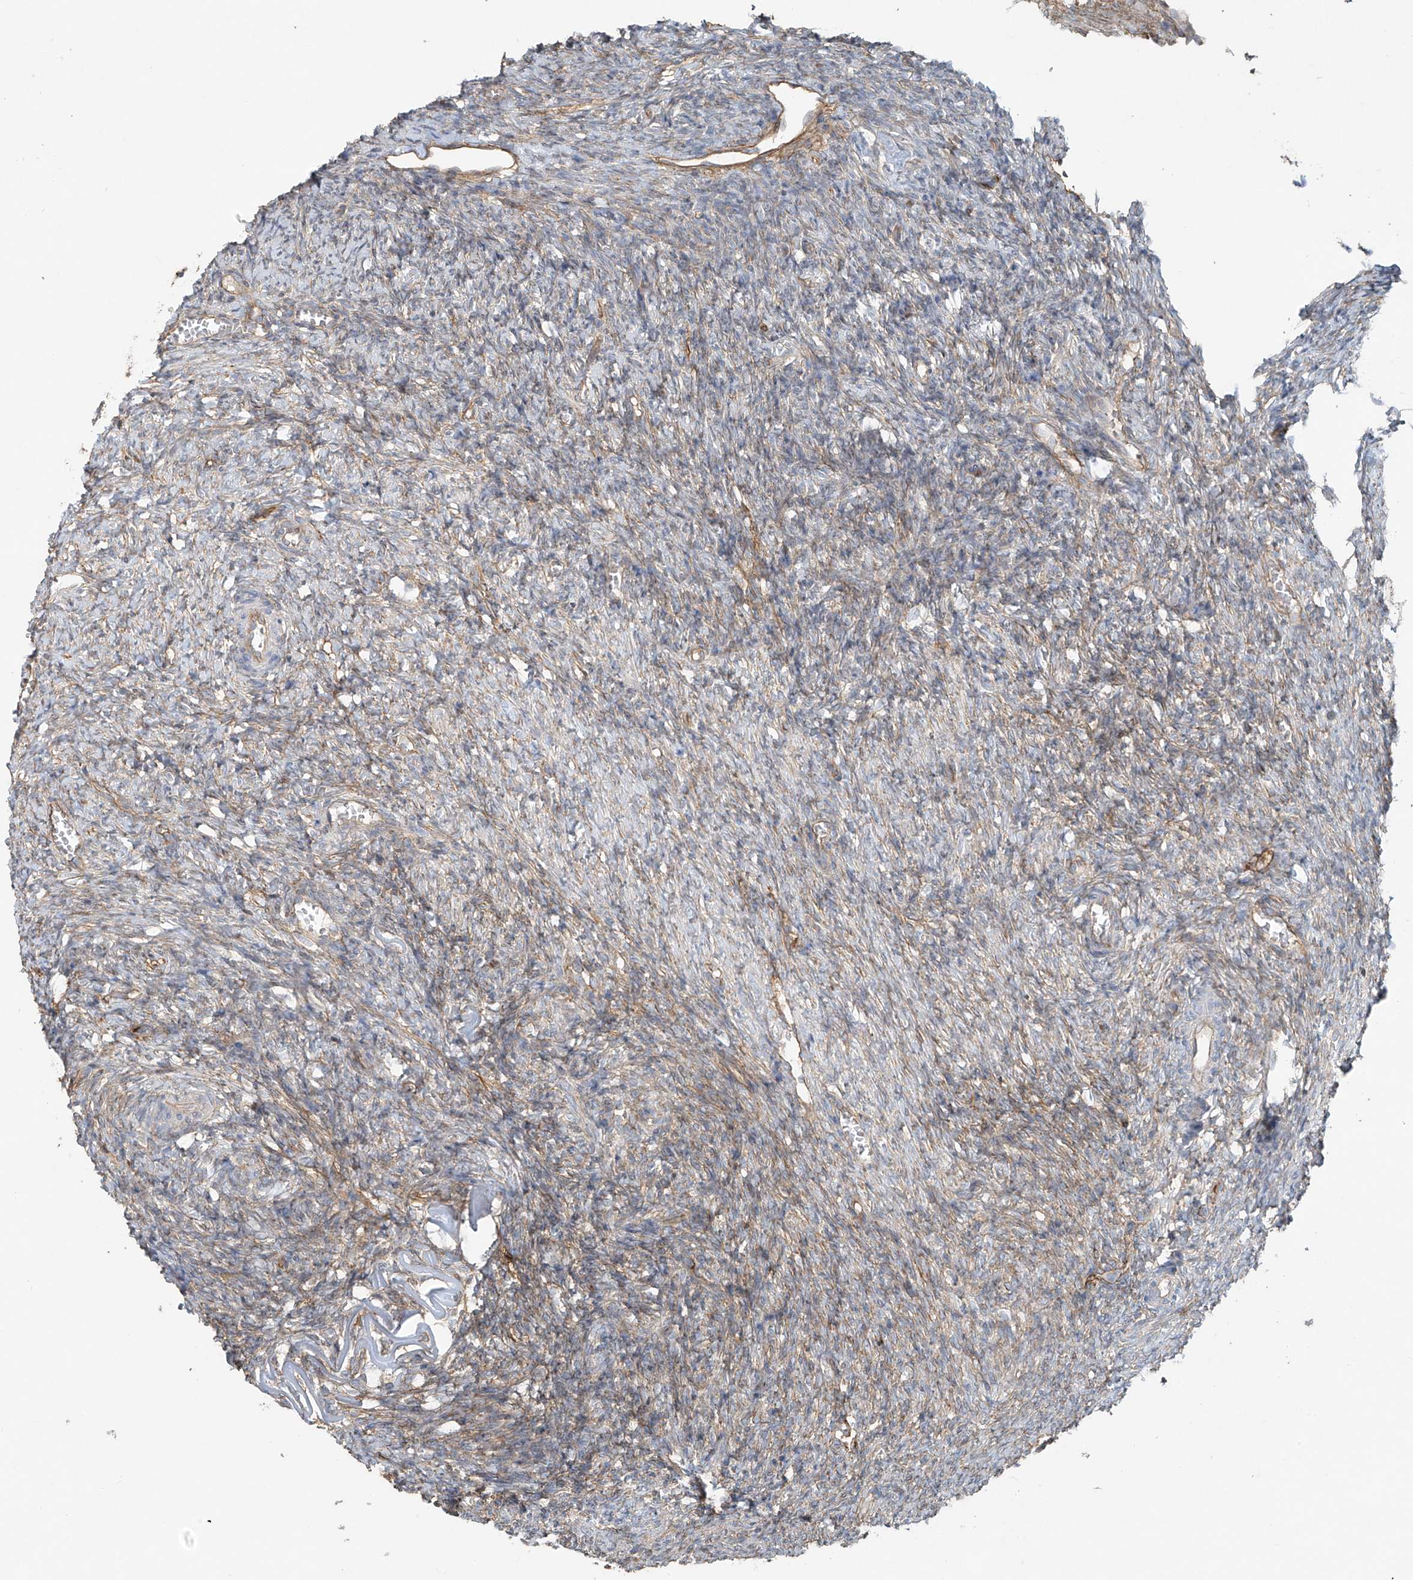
{"staining": {"intensity": "weak", "quantity": "25%-75%", "location": "cytoplasmic/membranous"}, "tissue": "ovary", "cell_type": "Ovarian stroma cells", "image_type": "normal", "snomed": [{"axis": "morphology", "description": "Normal tissue, NOS"}, {"axis": "topography", "description": "Ovary"}], "caption": "A low amount of weak cytoplasmic/membranous positivity is appreciated in about 25%-75% of ovarian stroma cells in normal ovary.", "gene": "TUBE1", "patient": {"sex": "female", "age": 27}}